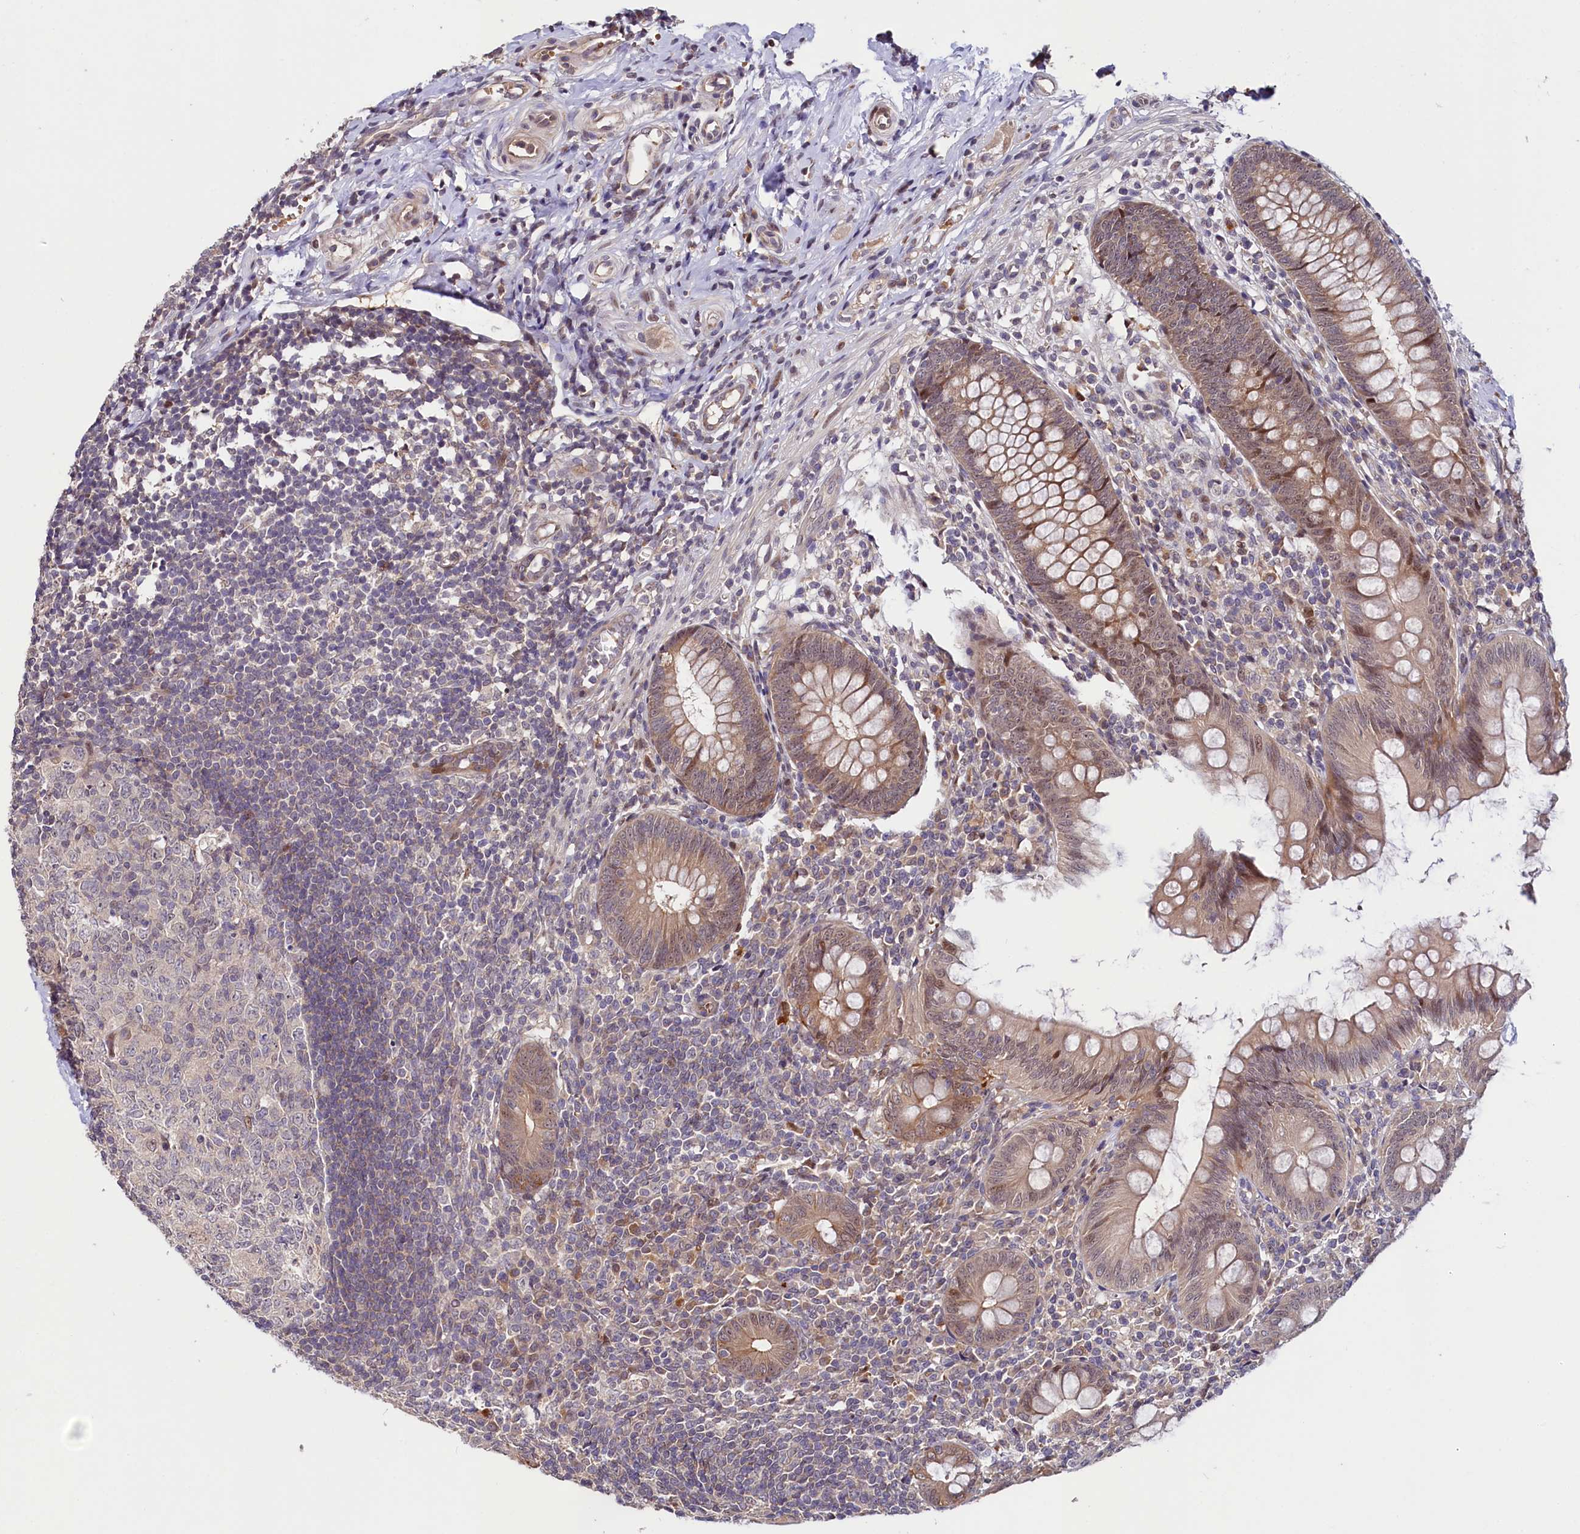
{"staining": {"intensity": "moderate", "quantity": ">75%", "location": "cytoplasmic/membranous,nuclear"}, "tissue": "appendix", "cell_type": "Glandular cells", "image_type": "normal", "snomed": [{"axis": "morphology", "description": "Normal tissue, NOS"}, {"axis": "topography", "description": "Appendix"}], "caption": "Immunohistochemistry of unremarkable appendix exhibits medium levels of moderate cytoplasmic/membranous,nuclear staining in approximately >75% of glandular cells.", "gene": "N4BP2L1", "patient": {"sex": "male", "age": 14}}